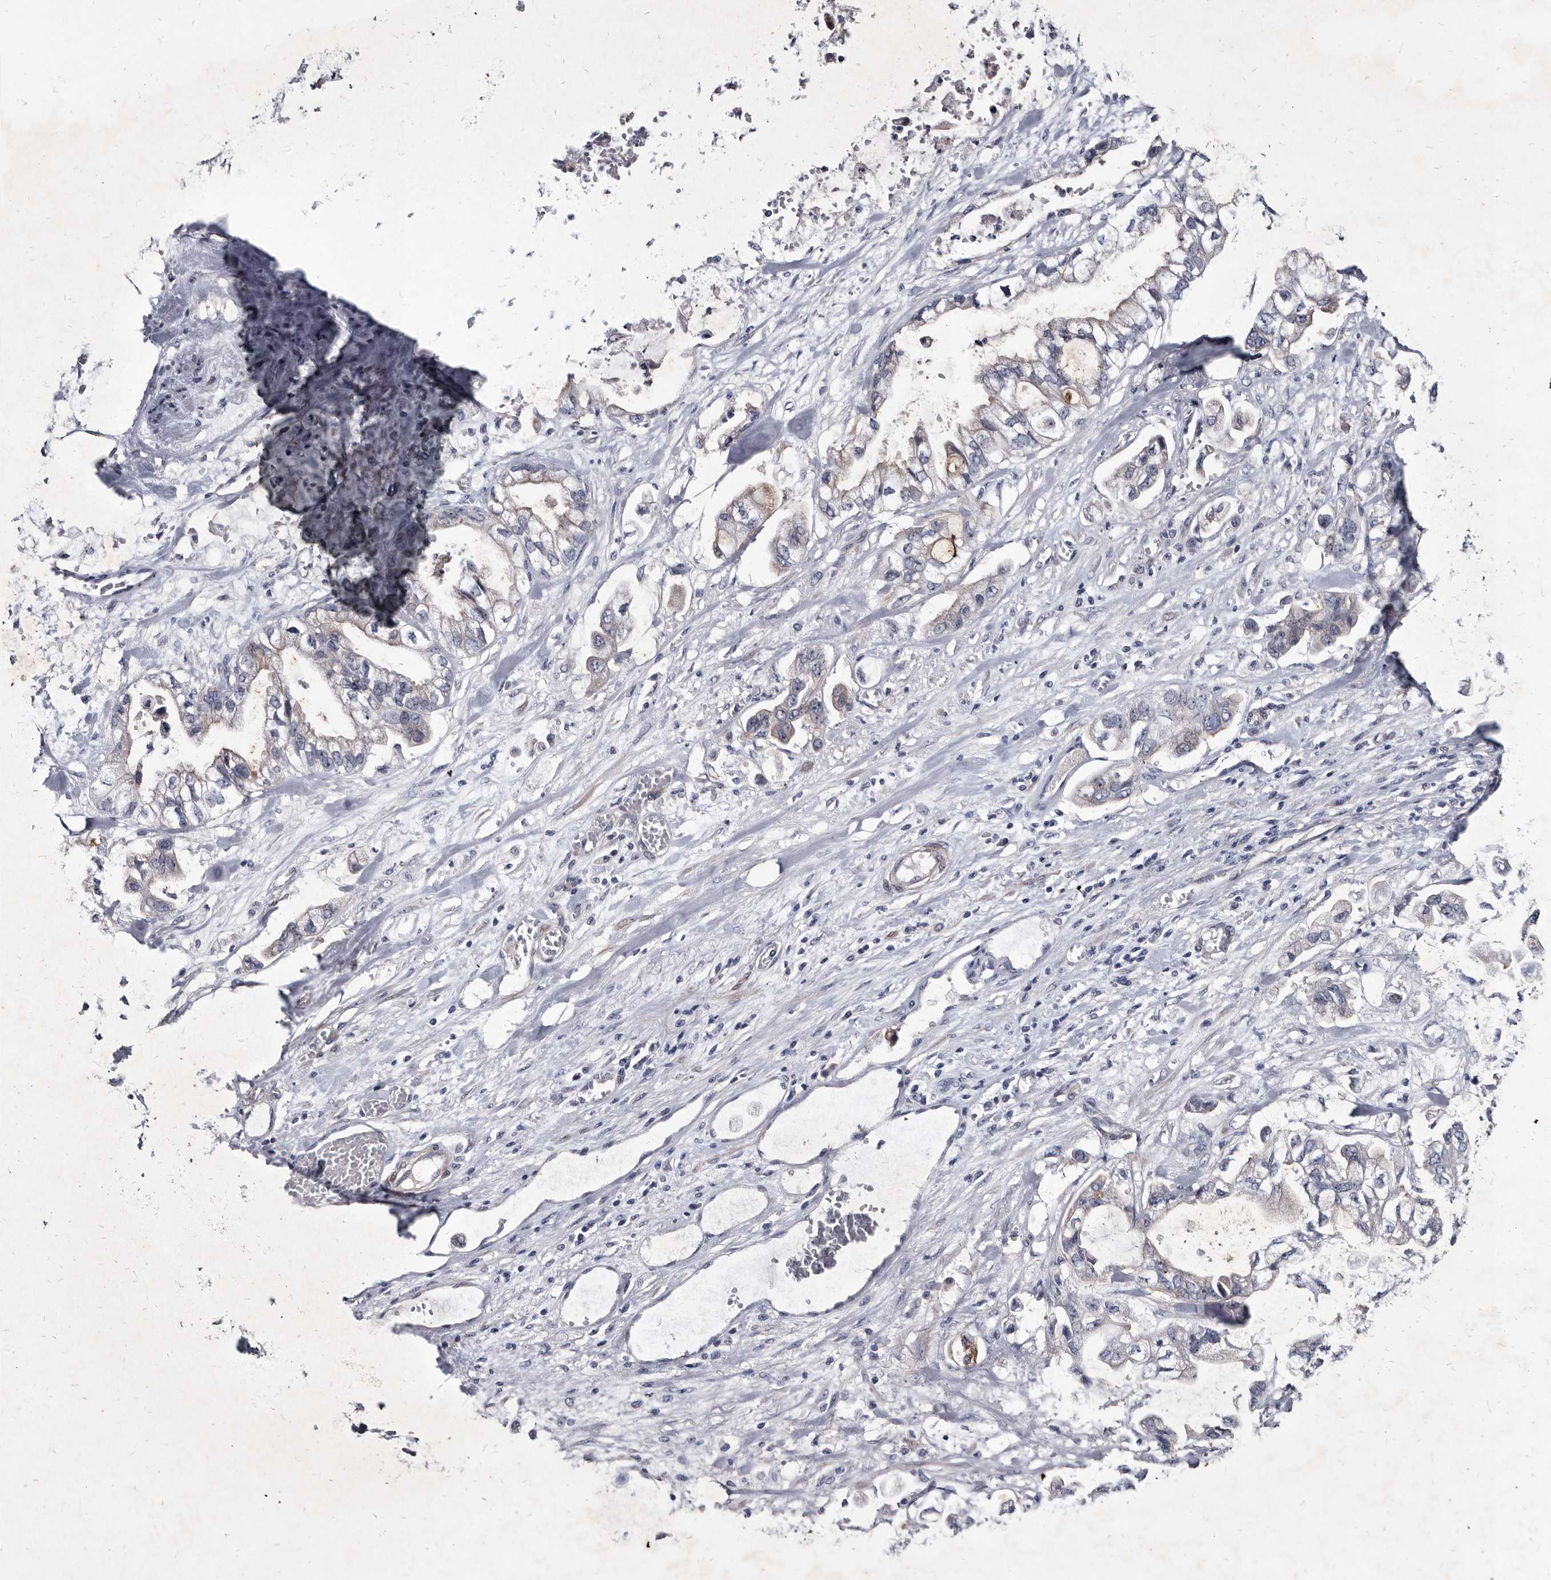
{"staining": {"intensity": "negative", "quantity": "none", "location": "none"}, "tissue": "stomach cancer", "cell_type": "Tumor cells", "image_type": "cancer", "snomed": [{"axis": "morphology", "description": "Normal tissue, NOS"}, {"axis": "morphology", "description": "Adenocarcinoma, NOS"}, {"axis": "topography", "description": "Stomach"}], "caption": "DAB (3,3'-diaminobenzidine) immunohistochemical staining of human stomach cancer (adenocarcinoma) exhibits no significant expression in tumor cells.", "gene": "PRSS8", "patient": {"sex": "male", "age": 62}}